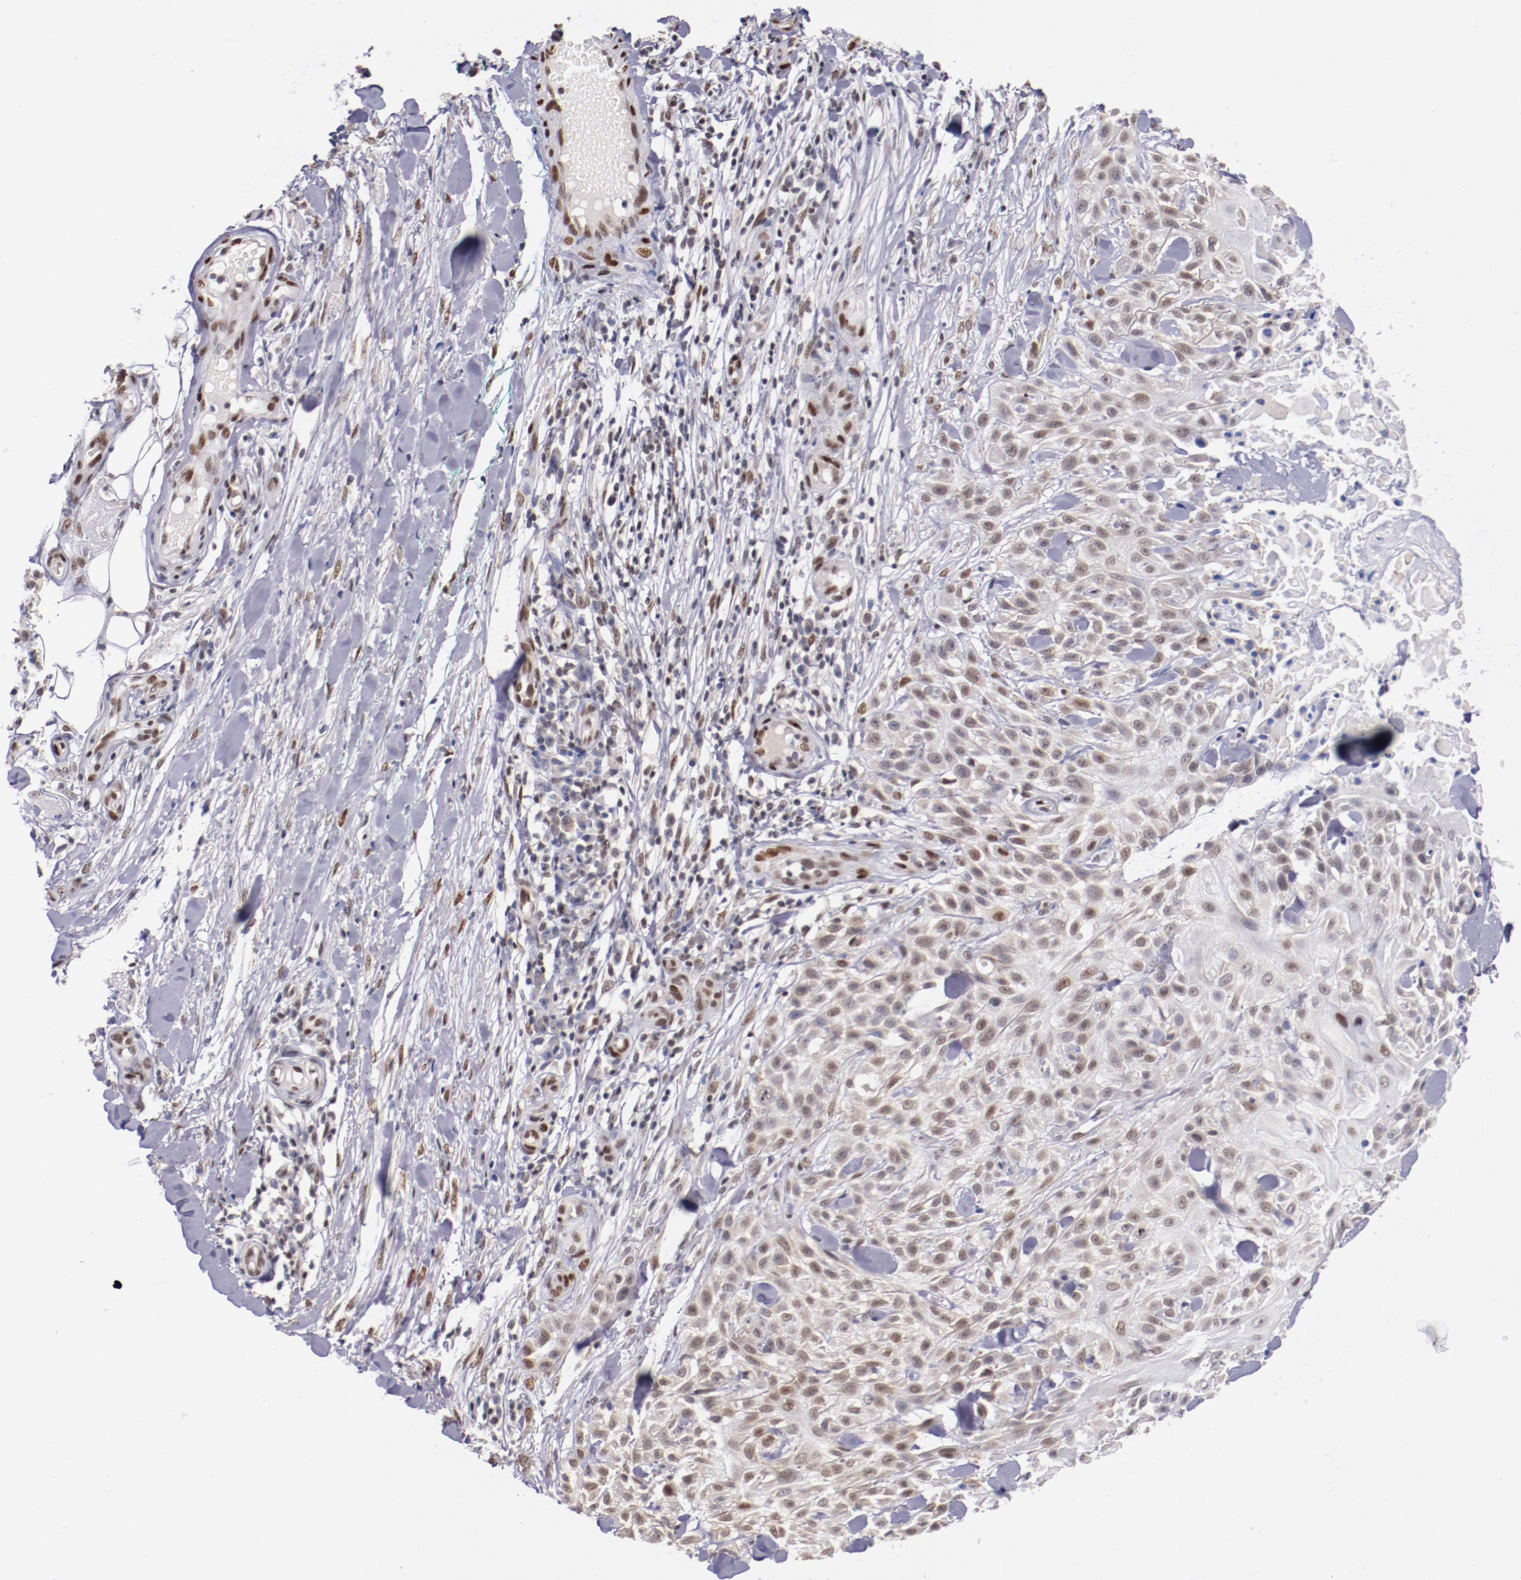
{"staining": {"intensity": "weak", "quantity": "<25%", "location": "nuclear"}, "tissue": "skin cancer", "cell_type": "Tumor cells", "image_type": "cancer", "snomed": [{"axis": "morphology", "description": "Squamous cell carcinoma, NOS"}, {"axis": "topography", "description": "Skin"}], "caption": "Tumor cells show no significant staining in skin cancer (squamous cell carcinoma).", "gene": "SRF", "patient": {"sex": "female", "age": 42}}